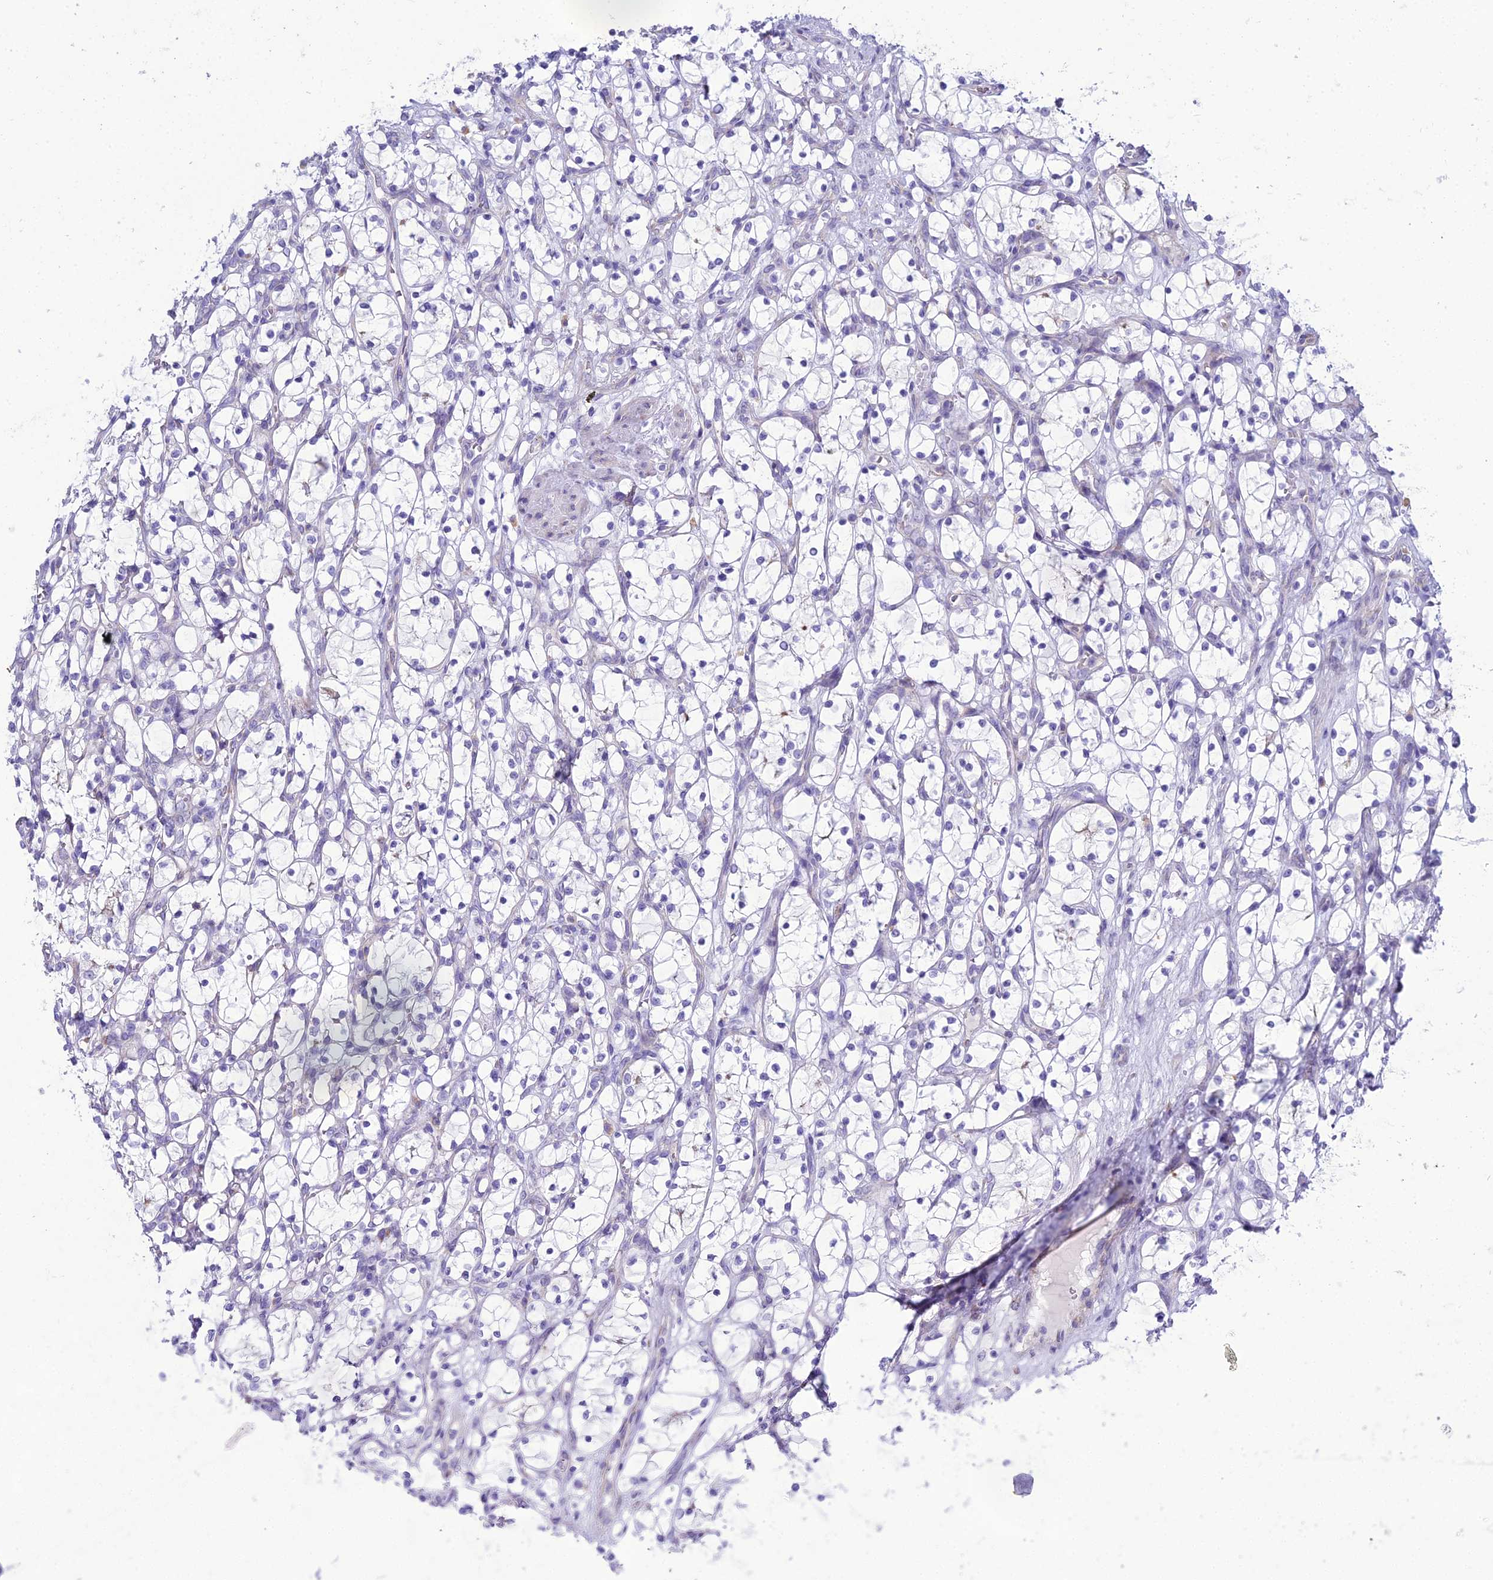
{"staining": {"intensity": "negative", "quantity": "none", "location": "none"}, "tissue": "renal cancer", "cell_type": "Tumor cells", "image_type": "cancer", "snomed": [{"axis": "morphology", "description": "Adenocarcinoma, NOS"}, {"axis": "topography", "description": "Kidney"}], "caption": "Renal cancer (adenocarcinoma) was stained to show a protein in brown. There is no significant expression in tumor cells.", "gene": "OR1Q1", "patient": {"sex": "female", "age": 69}}